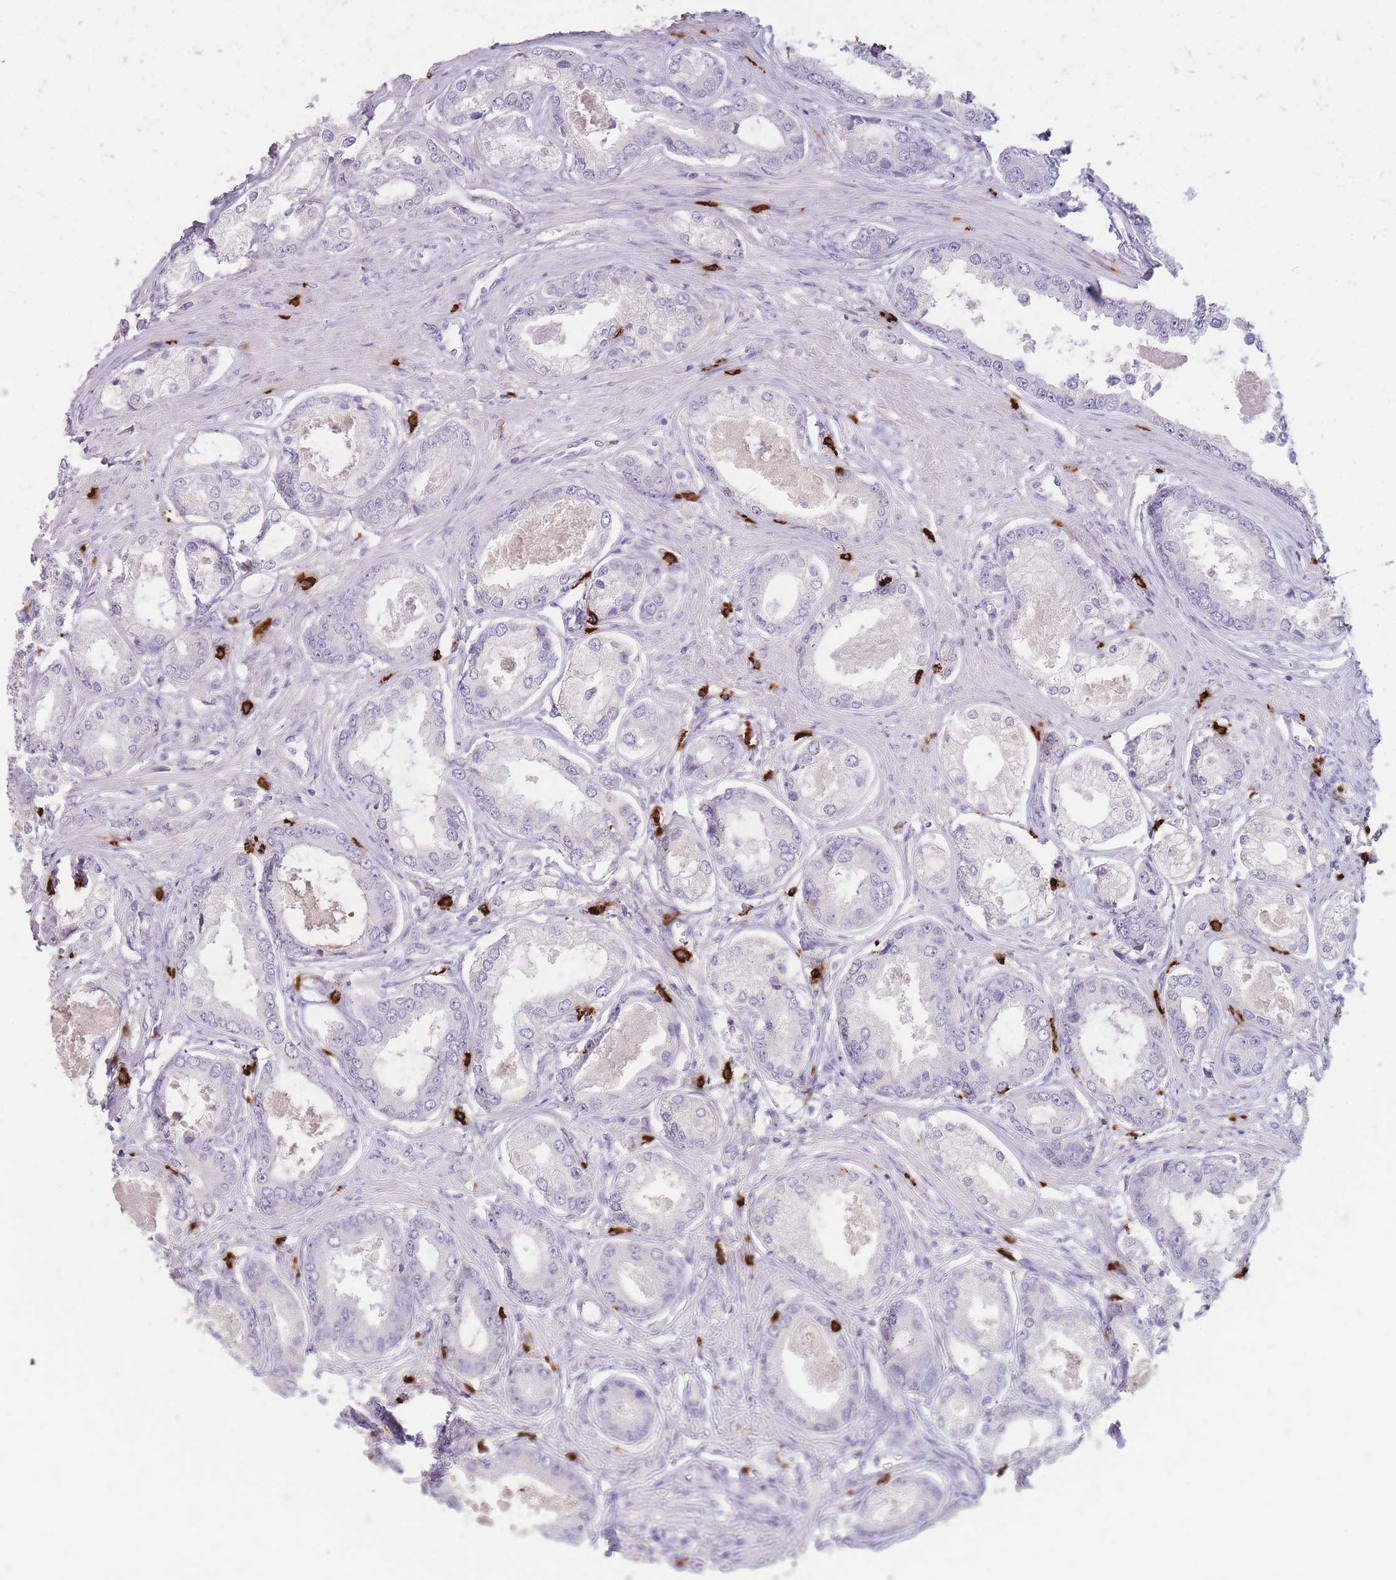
{"staining": {"intensity": "negative", "quantity": "none", "location": "none"}, "tissue": "prostate cancer", "cell_type": "Tumor cells", "image_type": "cancer", "snomed": [{"axis": "morphology", "description": "Adenocarcinoma, Low grade"}, {"axis": "topography", "description": "Prostate"}], "caption": "This is an immunohistochemistry histopathology image of human prostate cancer. There is no staining in tumor cells.", "gene": "TPSD1", "patient": {"sex": "male", "age": 68}}